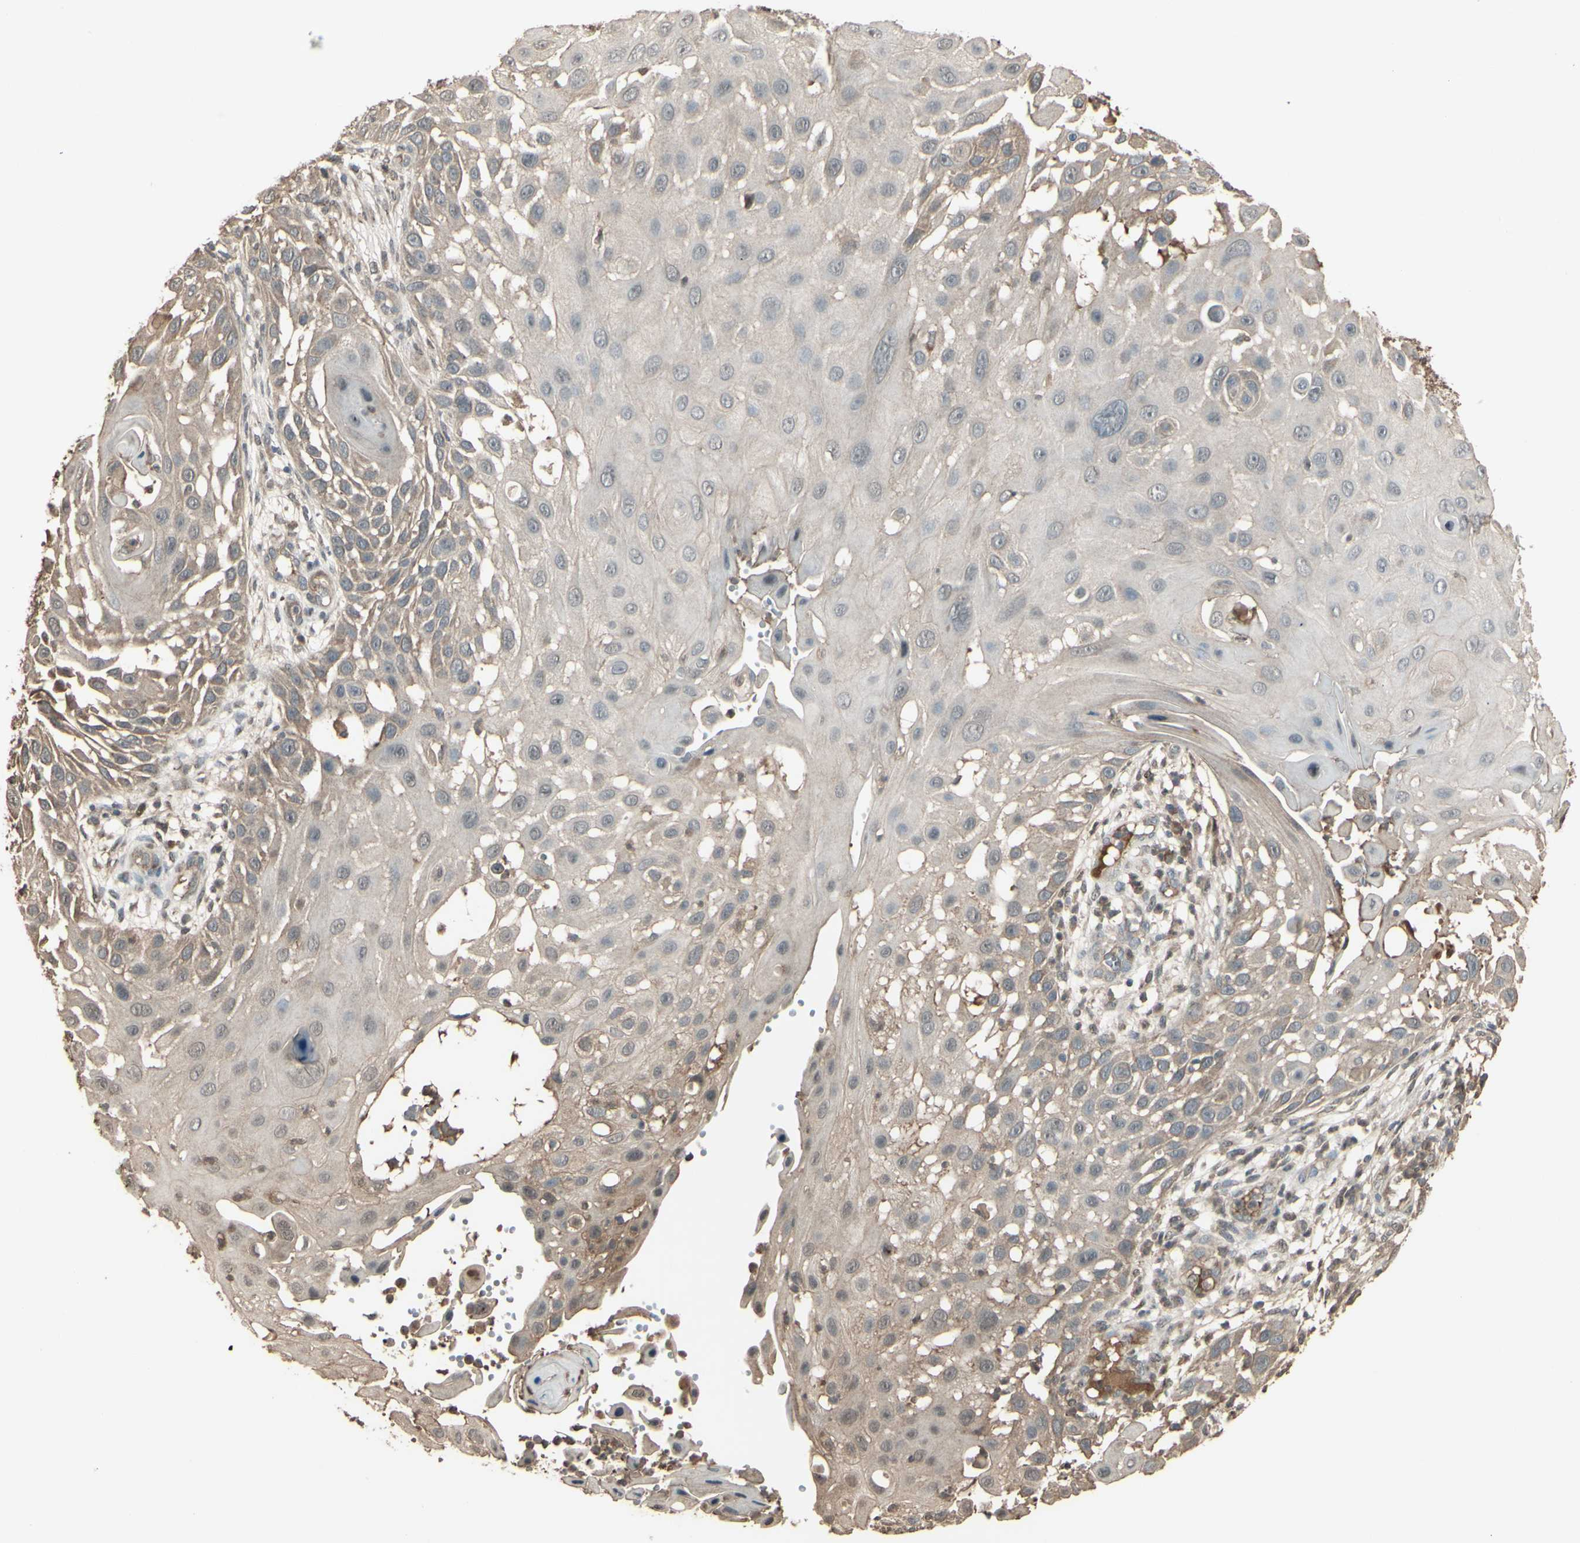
{"staining": {"intensity": "weak", "quantity": ">75%", "location": "cytoplasmic/membranous"}, "tissue": "skin cancer", "cell_type": "Tumor cells", "image_type": "cancer", "snomed": [{"axis": "morphology", "description": "Squamous cell carcinoma, NOS"}, {"axis": "topography", "description": "Skin"}], "caption": "Skin cancer (squamous cell carcinoma) stained with DAB IHC shows low levels of weak cytoplasmic/membranous staining in approximately >75% of tumor cells. (IHC, brightfield microscopy, high magnification).", "gene": "GNAS", "patient": {"sex": "female", "age": 44}}